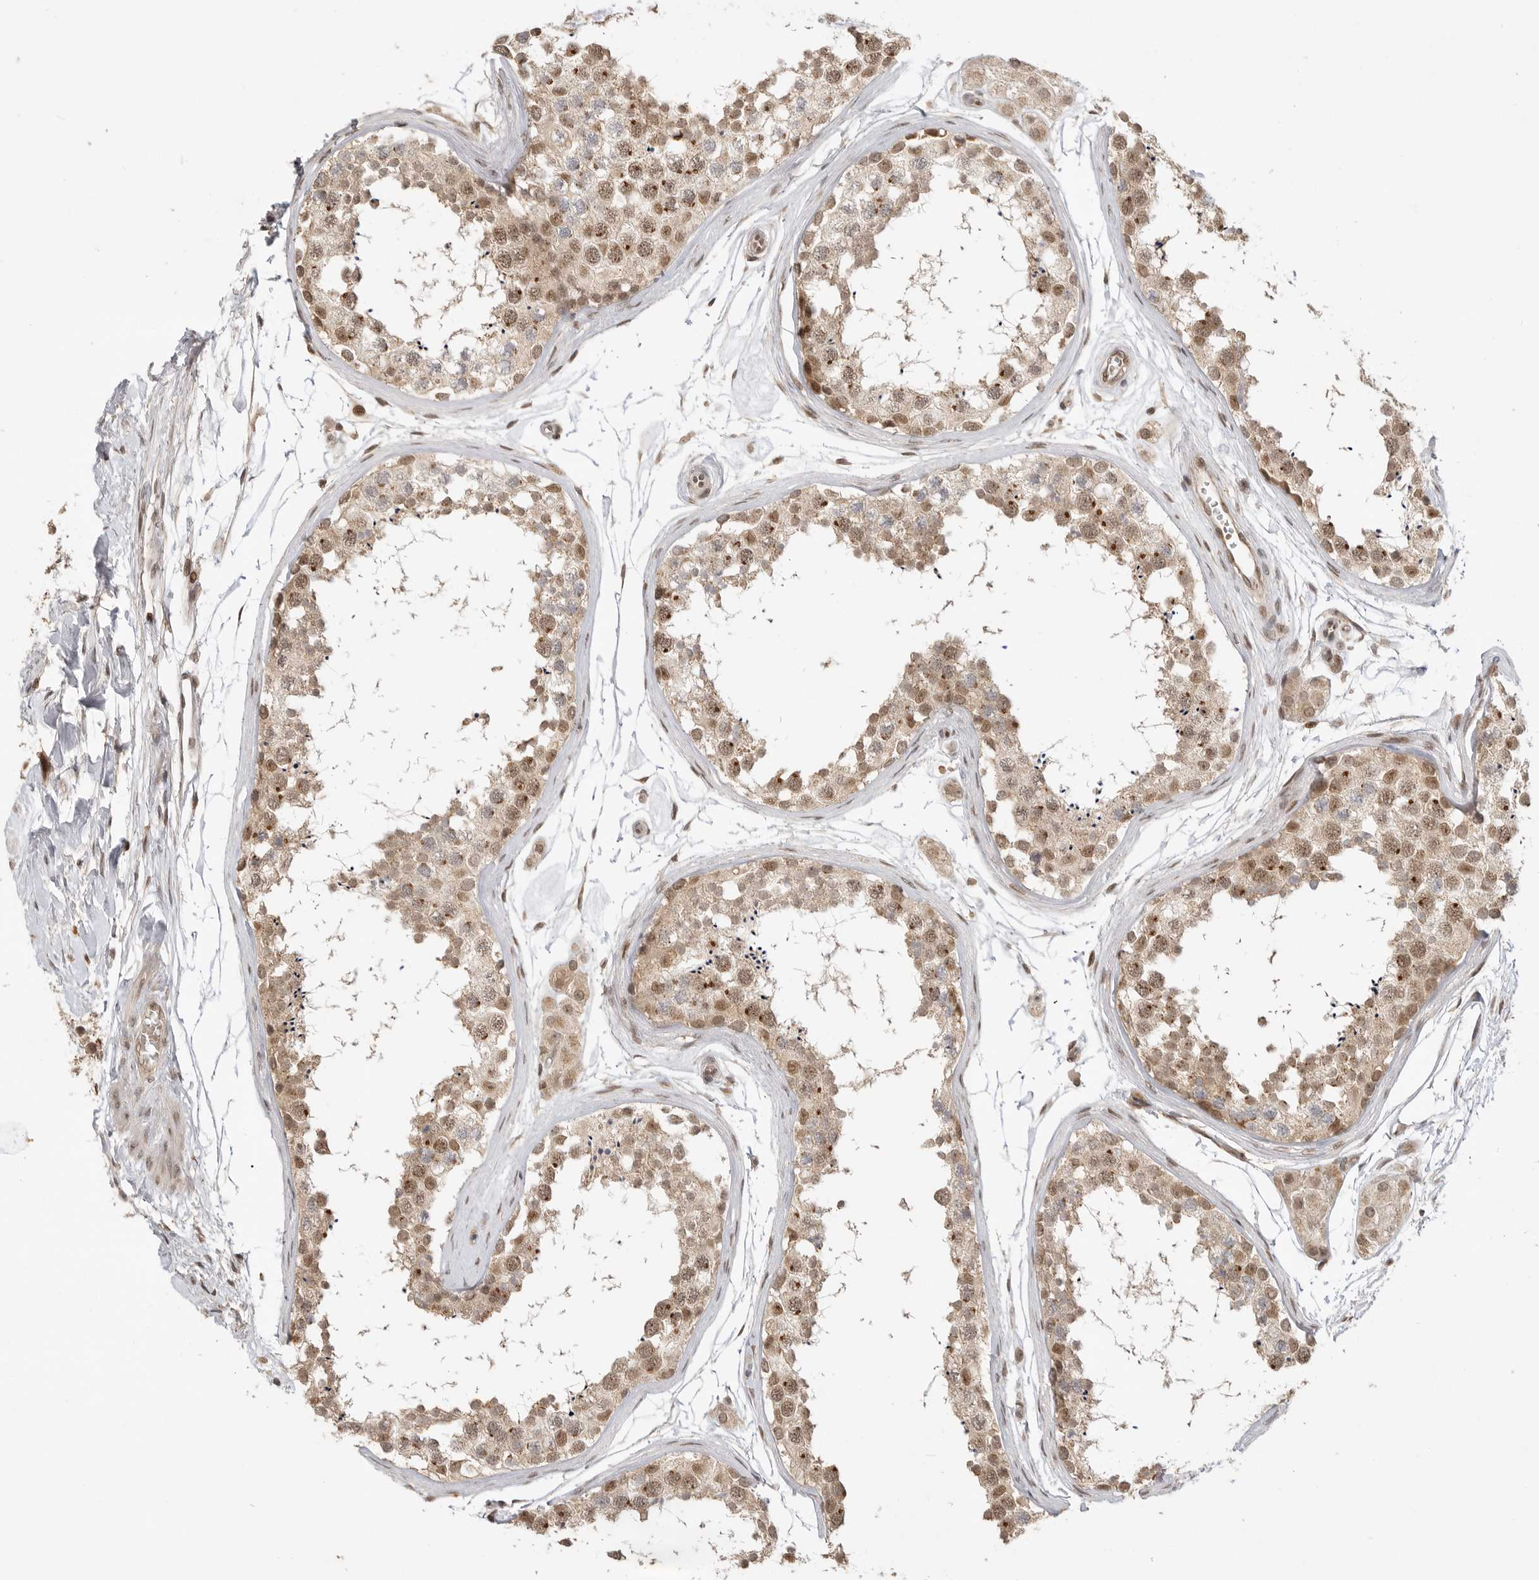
{"staining": {"intensity": "moderate", "quantity": ">75%", "location": "cytoplasmic/membranous,nuclear"}, "tissue": "testis", "cell_type": "Cells in seminiferous ducts", "image_type": "normal", "snomed": [{"axis": "morphology", "description": "Normal tissue, NOS"}, {"axis": "topography", "description": "Testis"}], "caption": "Approximately >75% of cells in seminiferous ducts in normal human testis display moderate cytoplasmic/membranous,nuclear protein positivity as visualized by brown immunohistochemical staining.", "gene": "ALKAL1", "patient": {"sex": "male", "age": 56}}